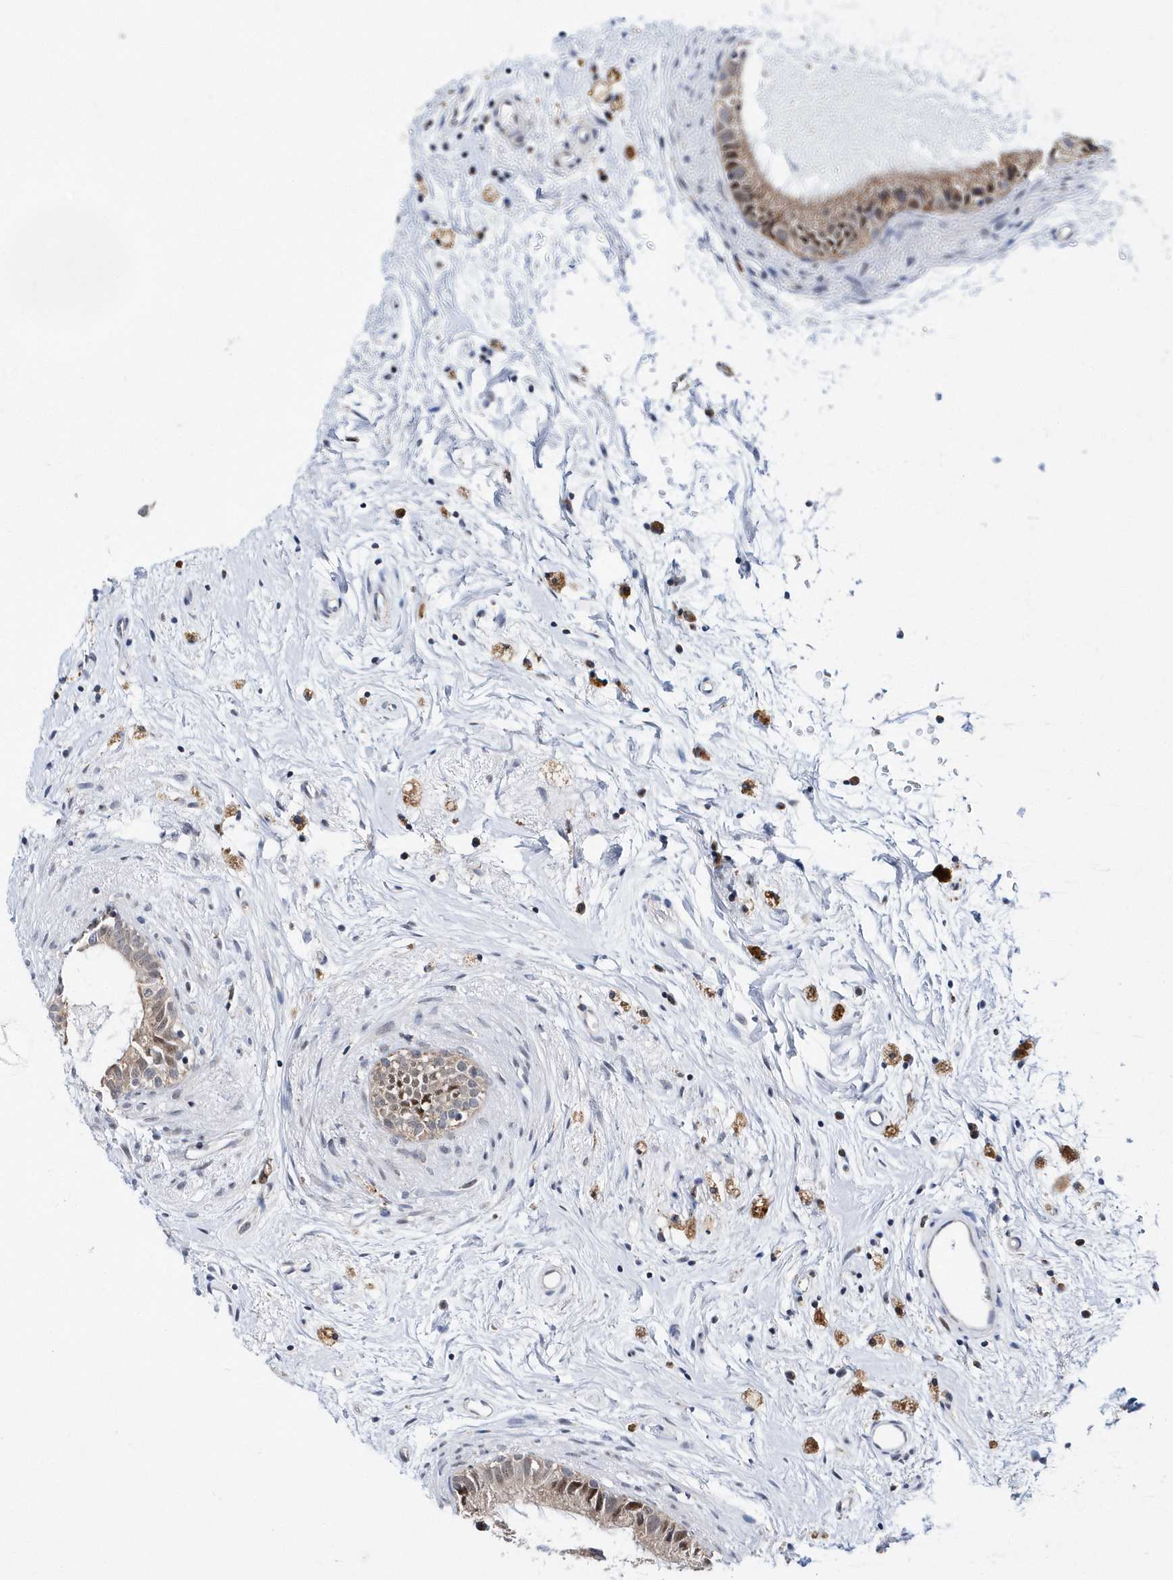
{"staining": {"intensity": "weak", "quantity": ">75%", "location": "cytoplasmic/membranous"}, "tissue": "epididymis", "cell_type": "Glandular cells", "image_type": "normal", "snomed": [{"axis": "morphology", "description": "Normal tissue, NOS"}, {"axis": "topography", "description": "Epididymis"}], "caption": "A brown stain highlights weak cytoplasmic/membranous positivity of a protein in glandular cells of normal human epididymis. (DAB = brown stain, brightfield microscopy at high magnification).", "gene": "SPATA5", "patient": {"sex": "male", "age": 80}}